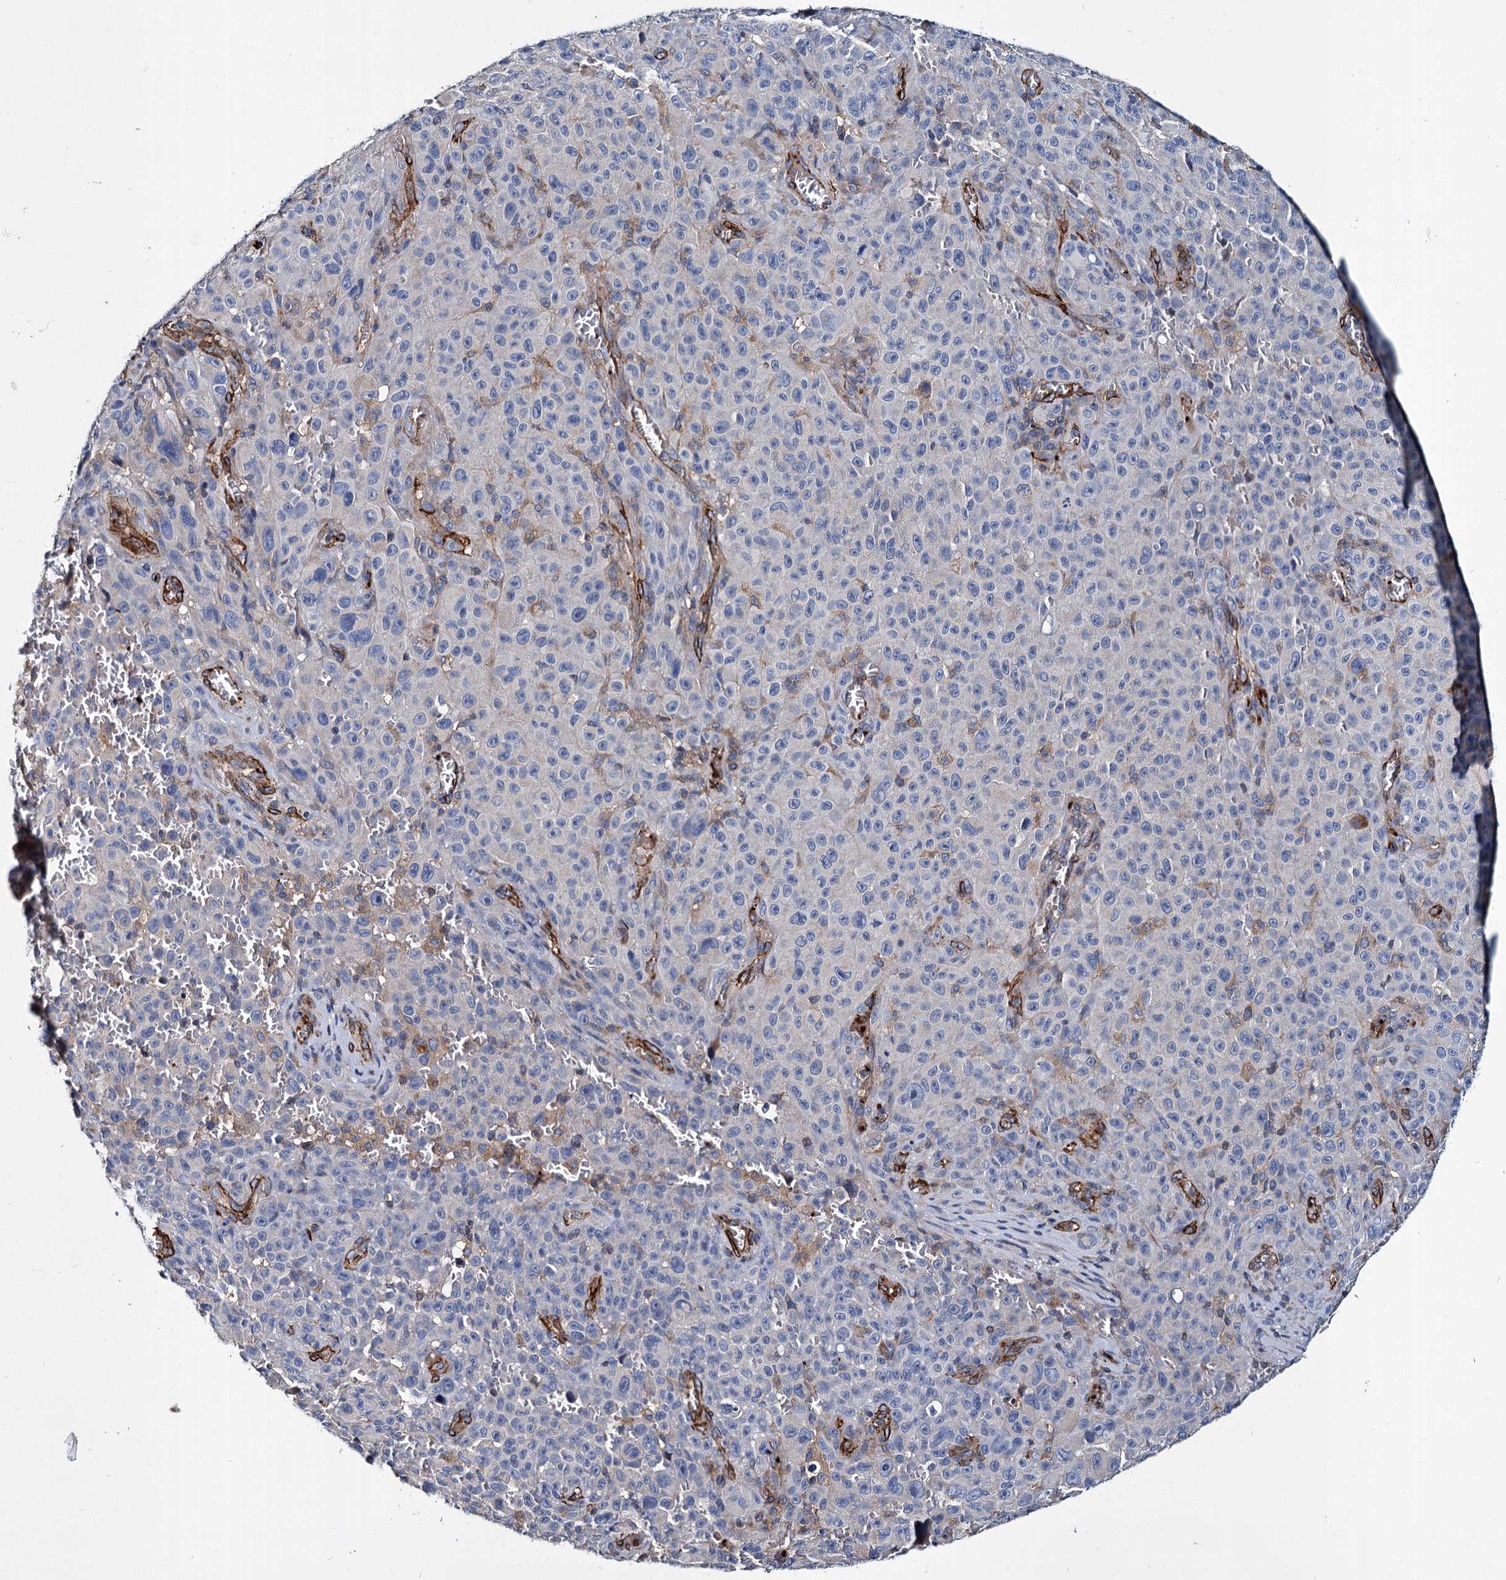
{"staining": {"intensity": "negative", "quantity": "none", "location": "none"}, "tissue": "melanoma", "cell_type": "Tumor cells", "image_type": "cancer", "snomed": [{"axis": "morphology", "description": "Malignant melanoma, NOS"}, {"axis": "topography", "description": "Skin"}], "caption": "Protein analysis of malignant melanoma demonstrates no significant expression in tumor cells. Brightfield microscopy of immunohistochemistry (IHC) stained with DAB (brown) and hematoxylin (blue), captured at high magnification.", "gene": "CACNA1C", "patient": {"sex": "female", "age": 82}}